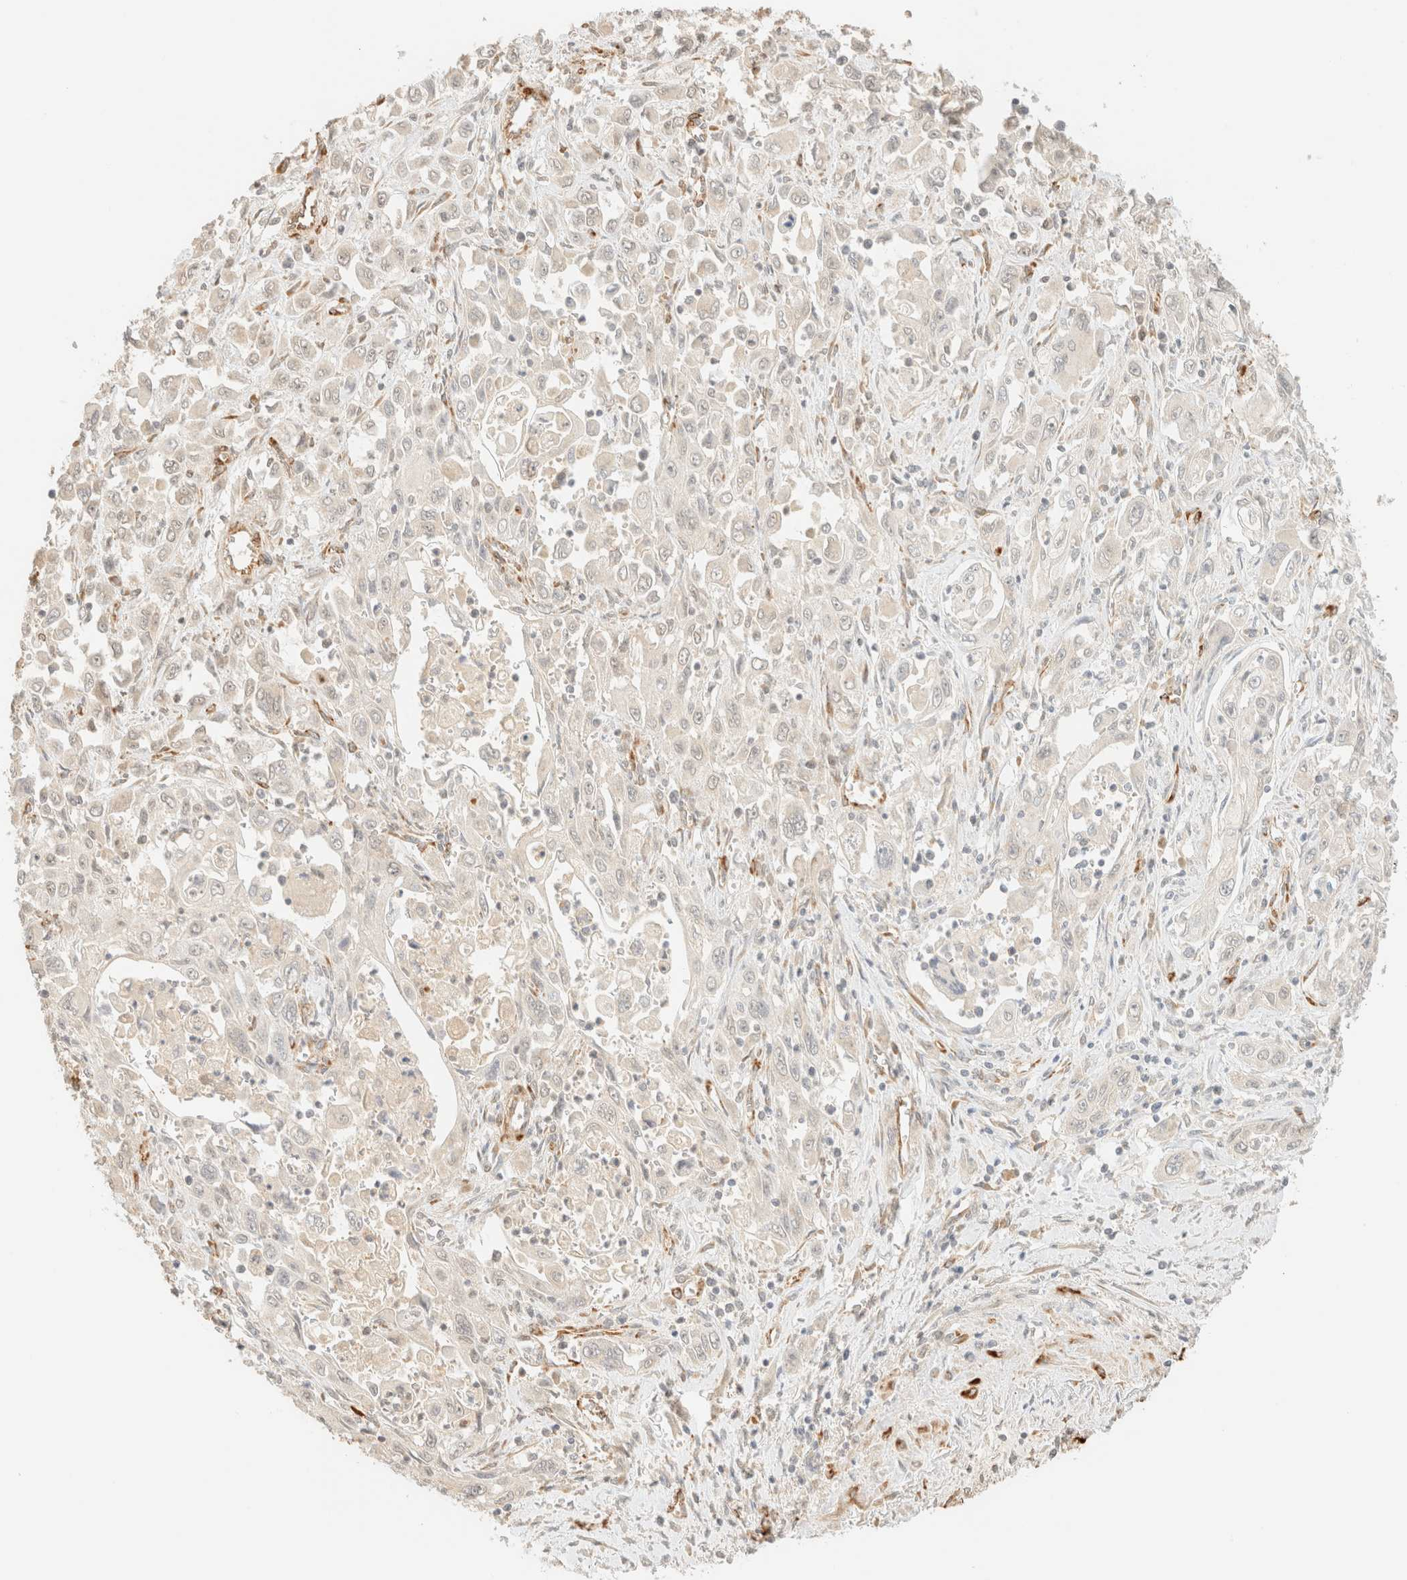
{"staining": {"intensity": "negative", "quantity": "none", "location": "none"}, "tissue": "pancreatic cancer", "cell_type": "Tumor cells", "image_type": "cancer", "snomed": [{"axis": "morphology", "description": "Adenocarcinoma, NOS"}, {"axis": "topography", "description": "Pancreas"}], "caption": "Adenocarcinoma (pancreatic) was stained to show a protein in brown. There is no significant positivity in tumor cells. (DAB (3,3'-diaminobenzidine) IHC with hematoxylin counter stain).", "gene": "SPARCL1", "patient": {"sex": "male", "age": 70}}